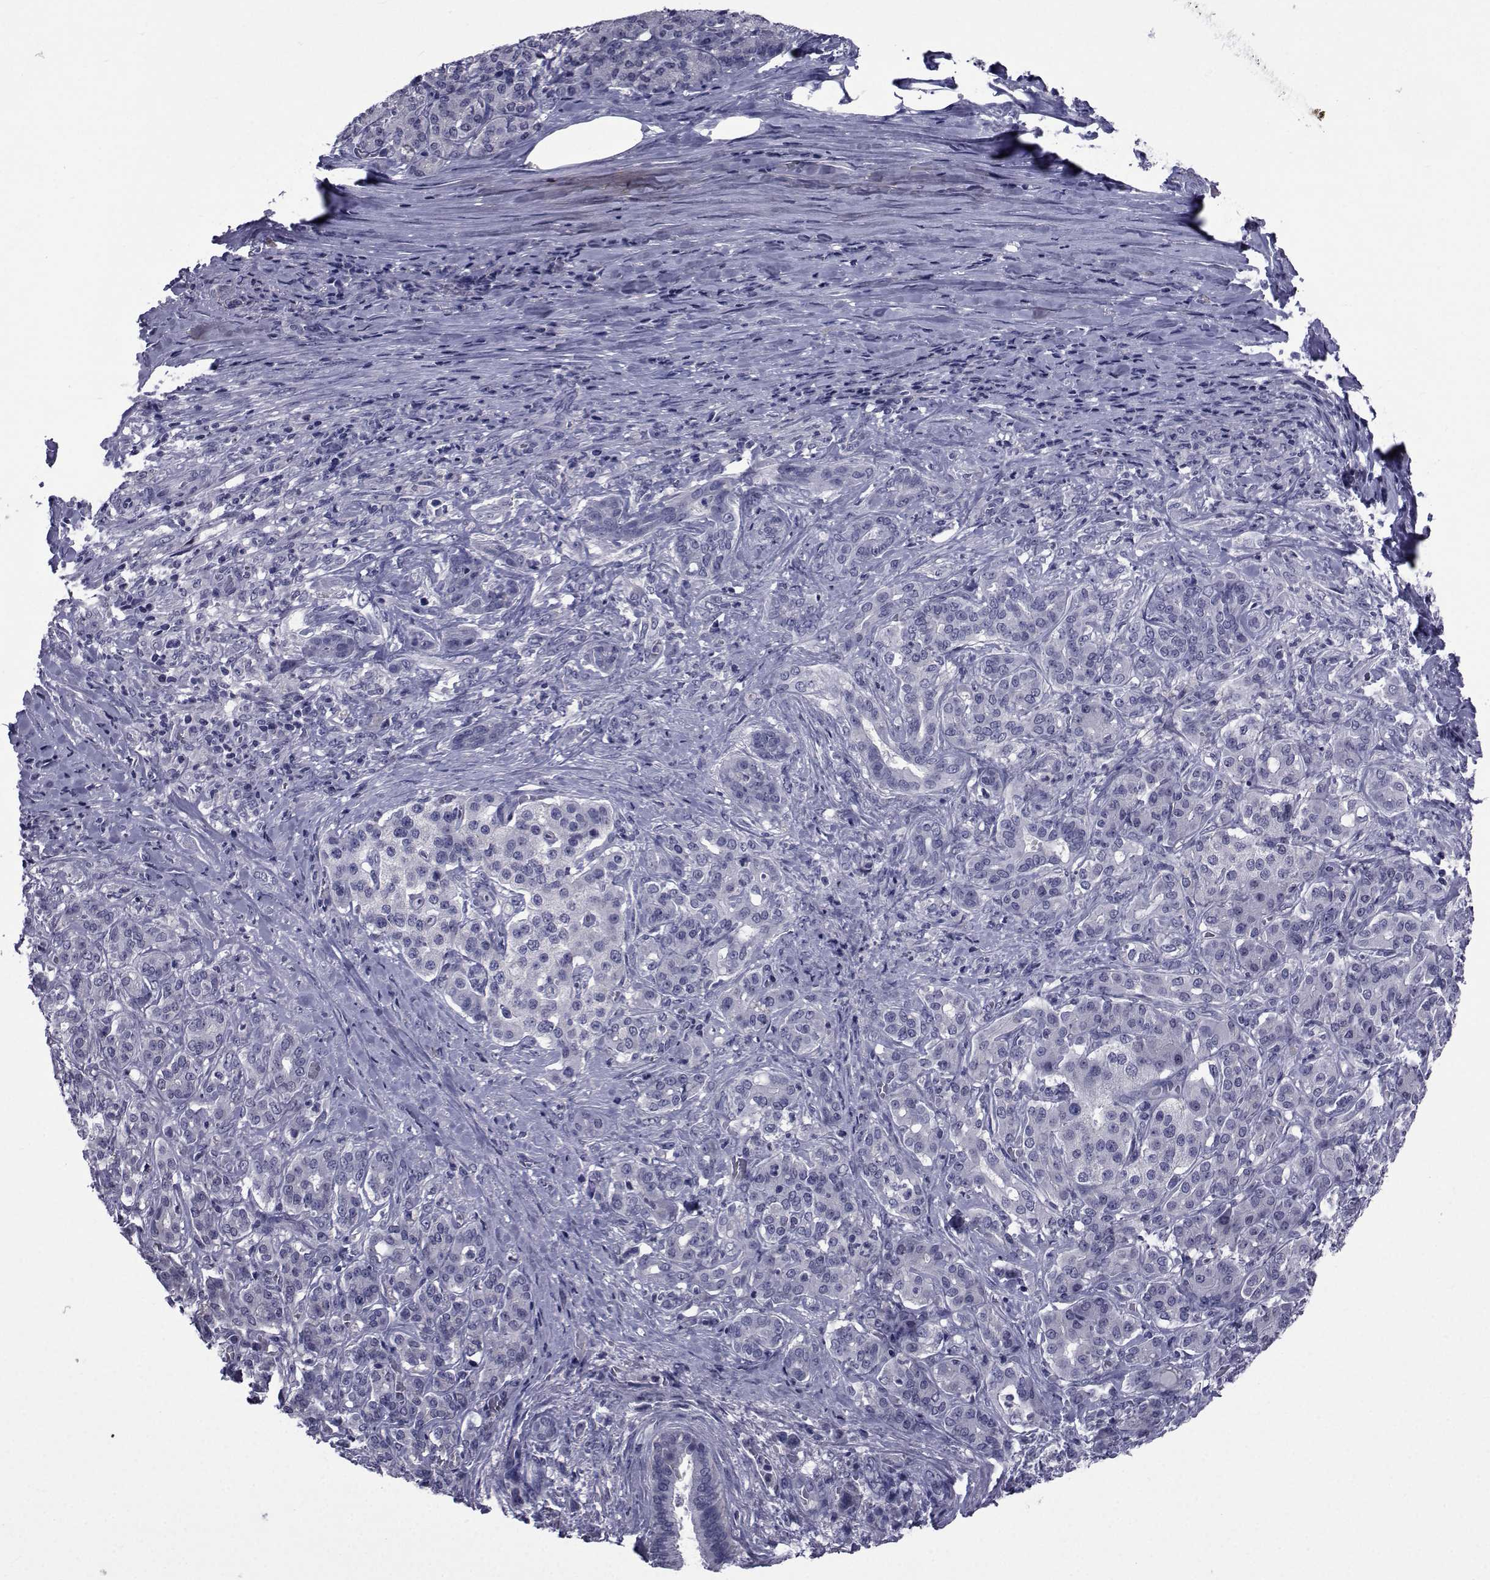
{"staining": {"intensity": "negative", "quantity": "none", "location": "none"}, "tissue": "pancreatic cancer", "cell_type": "Tumor cells", "image_type": "cancer", "snomed": [{"axis": "morphology", "description": "Normal tissue, NOS"}, {"axis": "morphology", "description": "Inflammation, NOS"}, {"axis": "morphology", "description": "Adenocarcinoma, NOS"}, {"axis": "topography", "description": "Pancreas"}], "caption": "DAB (3,3'-diaminobenzidine) immunohistochemical staining of adenocarcinoma (pancreatic) reveals no significant positivity in tumor cells.", "gene": "SEMA5B", "patient": {"sex": "male", "age": 57}}